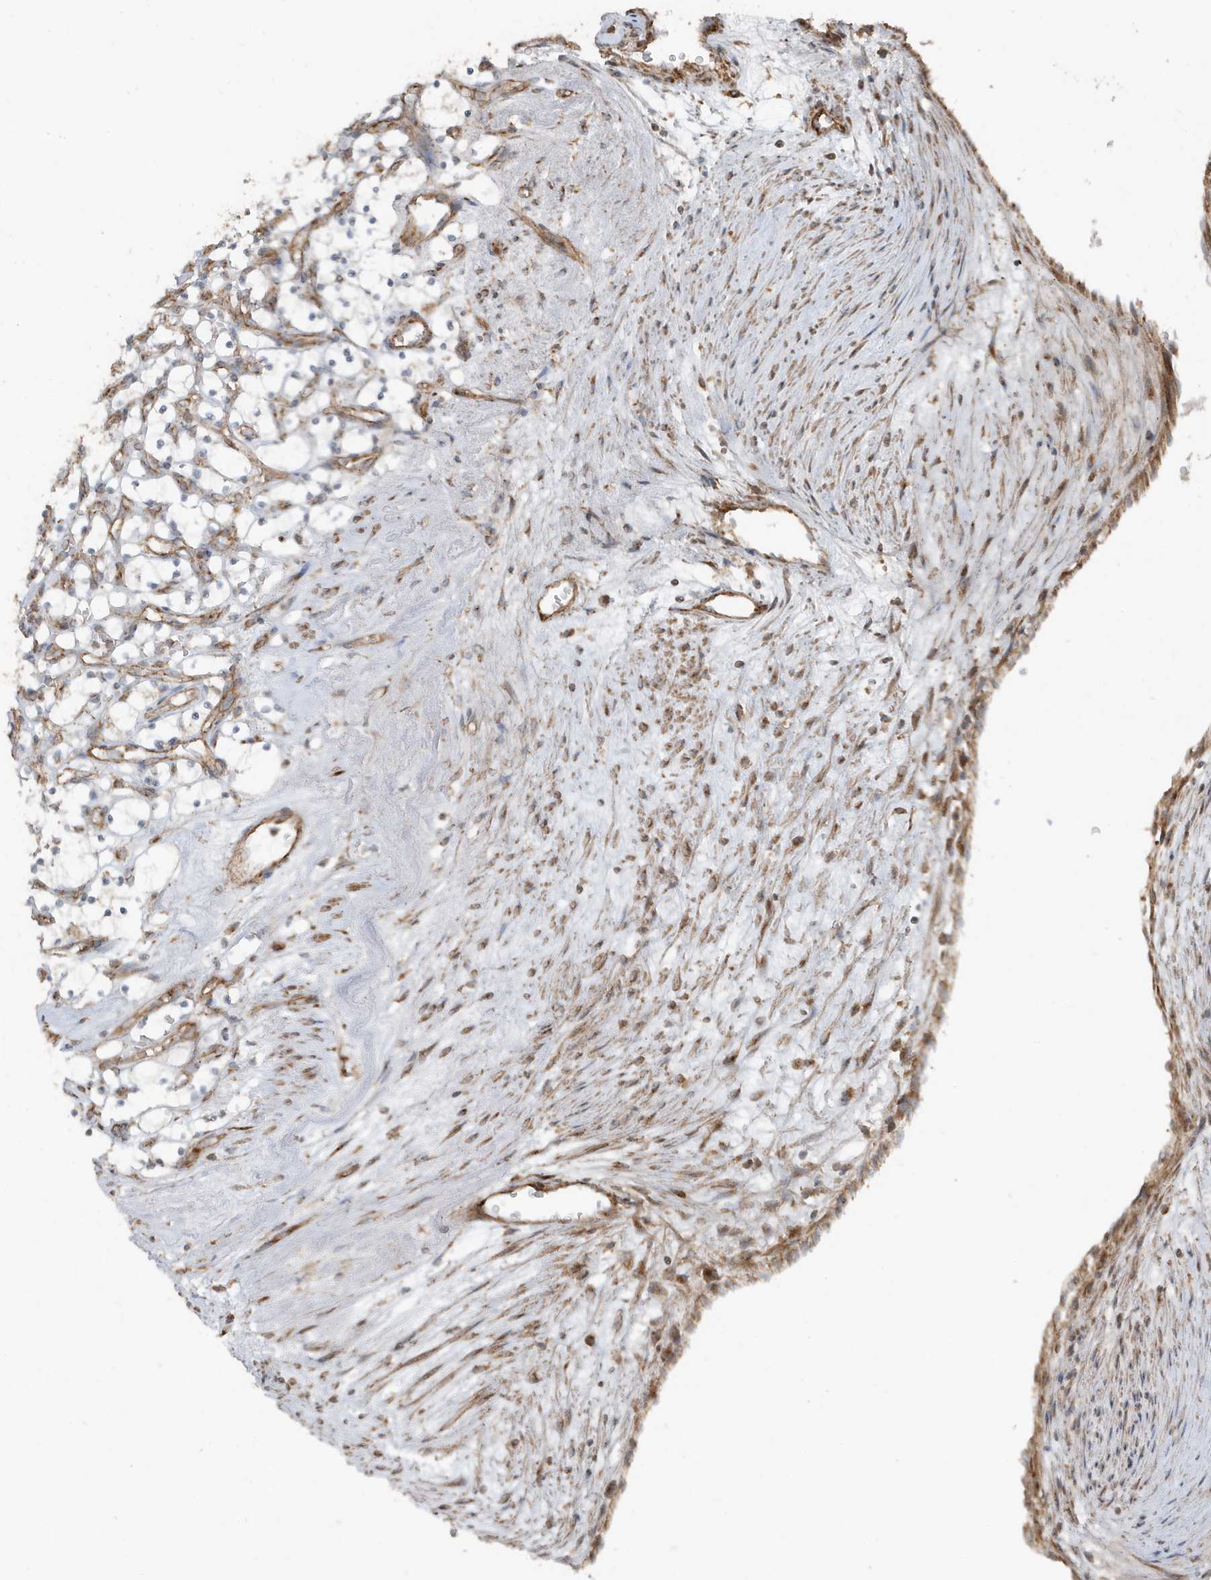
{"staining": {"intensity": "negative", "quantity": "none", "location": "none"}, "tissue": "renal cancer", "cell_type": "Tumor cells", "image_type": "cancer", "snomed": [{"axis": "morphology", "description": "Adenocarcinoma, NOS"}, {"axis": "topography", "description": "Kidney"}], "caption": "Tumor cells are negative for protein expression in human renal cancer (adenocarcinoma). The staining is performed using DAB brown chromogen with nuclei counter-stained in using hematoxylin.", "gene": "GOLGA4", "patient": {"sex": "female", "age": 69}}